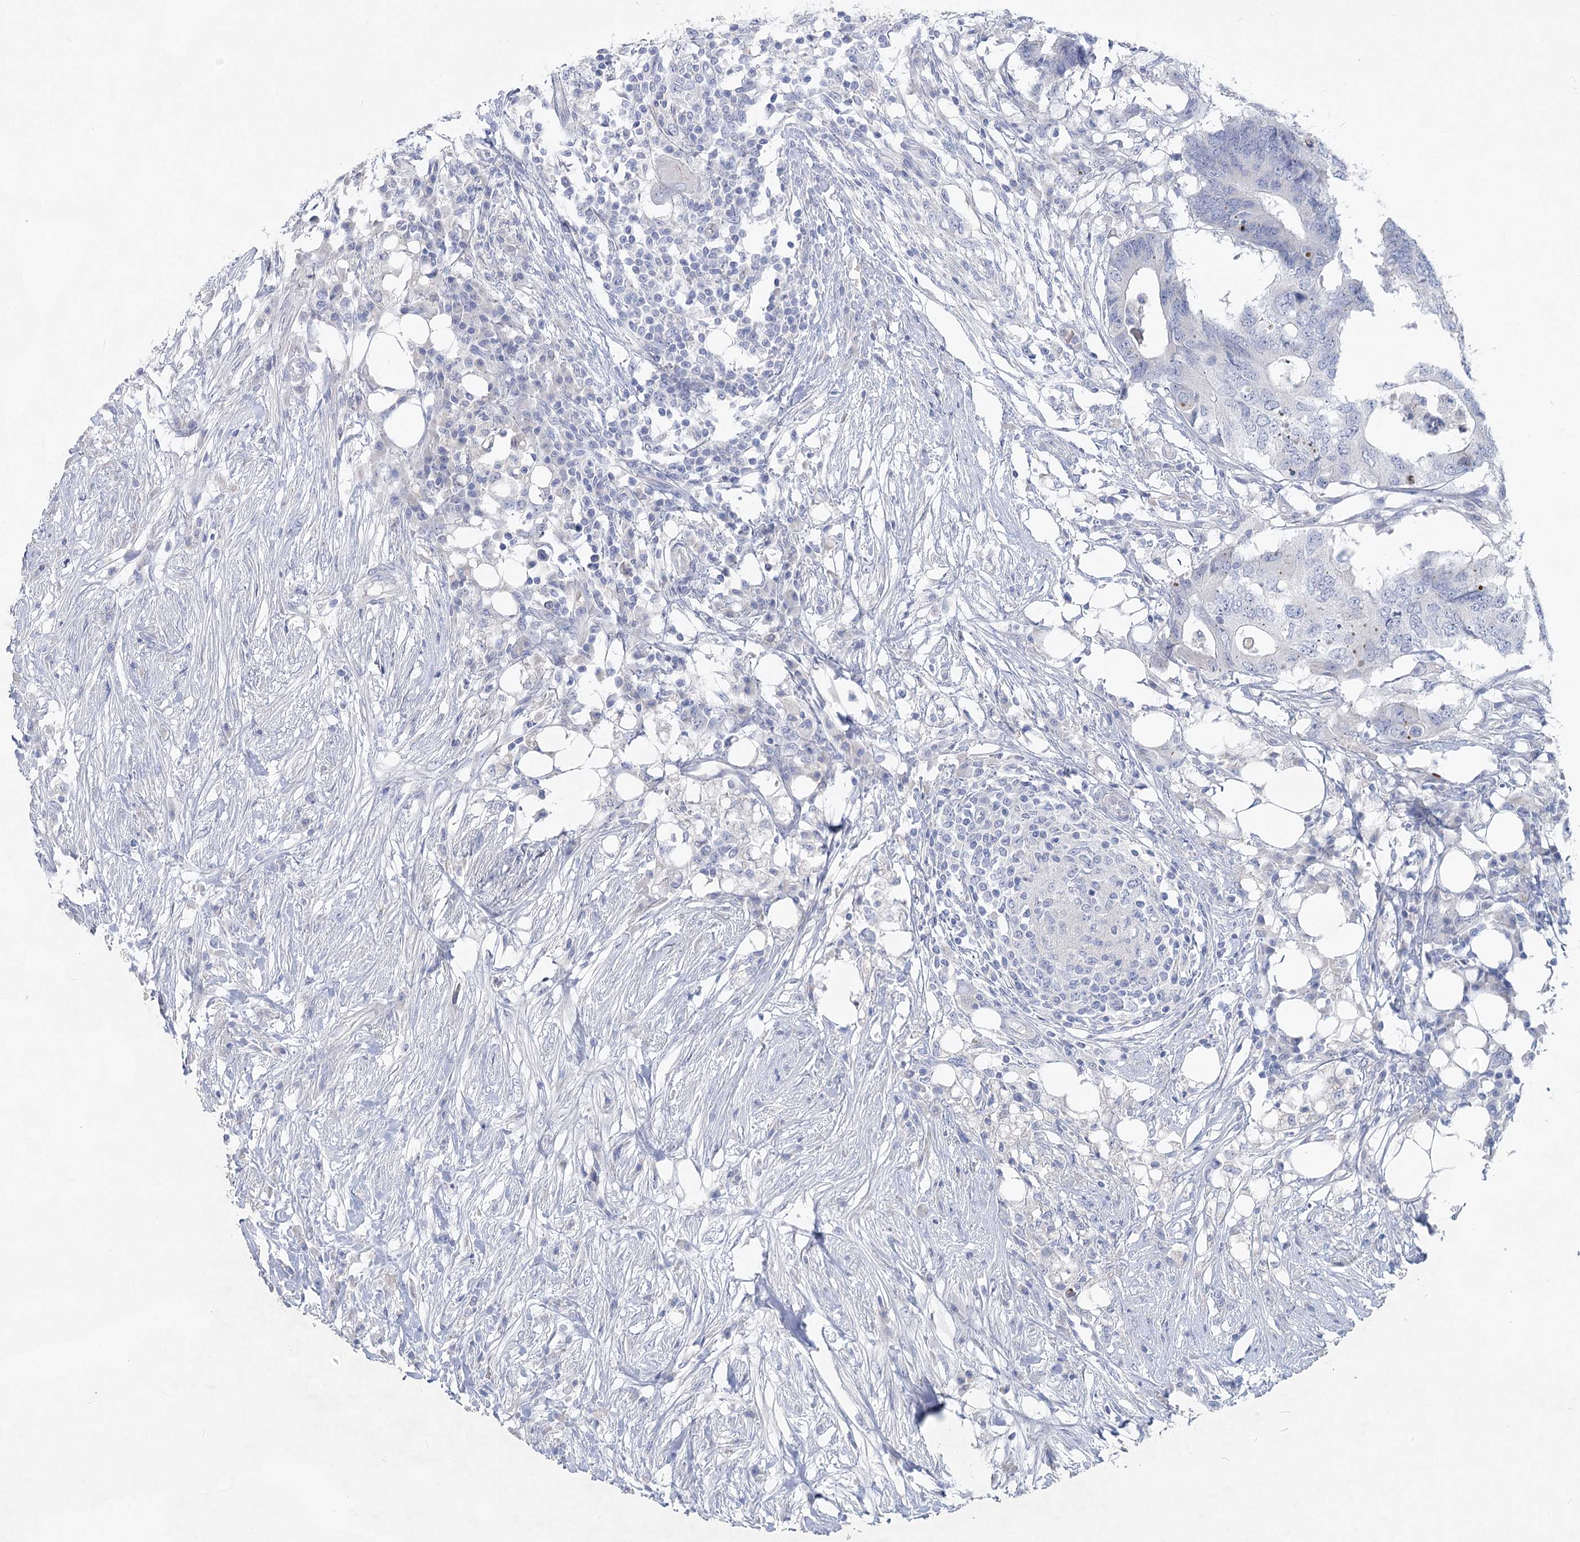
{"staining": {"intensity": "negative", "quantity": "none", "location": "none"}, "tissue": "colorectal cancer", "cell_type": "Tumor cells", "image_type": "cancer", "snomed": [{"axis": "morphology", "description": "Adenocarcinoma, NOS"}, {"axis": "topography", "description": "Colon"}], "caption": "IHC micrograph of neoplastic tissue: human colorectal adenocarcinoma stained with DAB shows no significant protein staining in tumor cells.", "gene": "WDR74", "patient": {"sex": "male", "age": 71}}